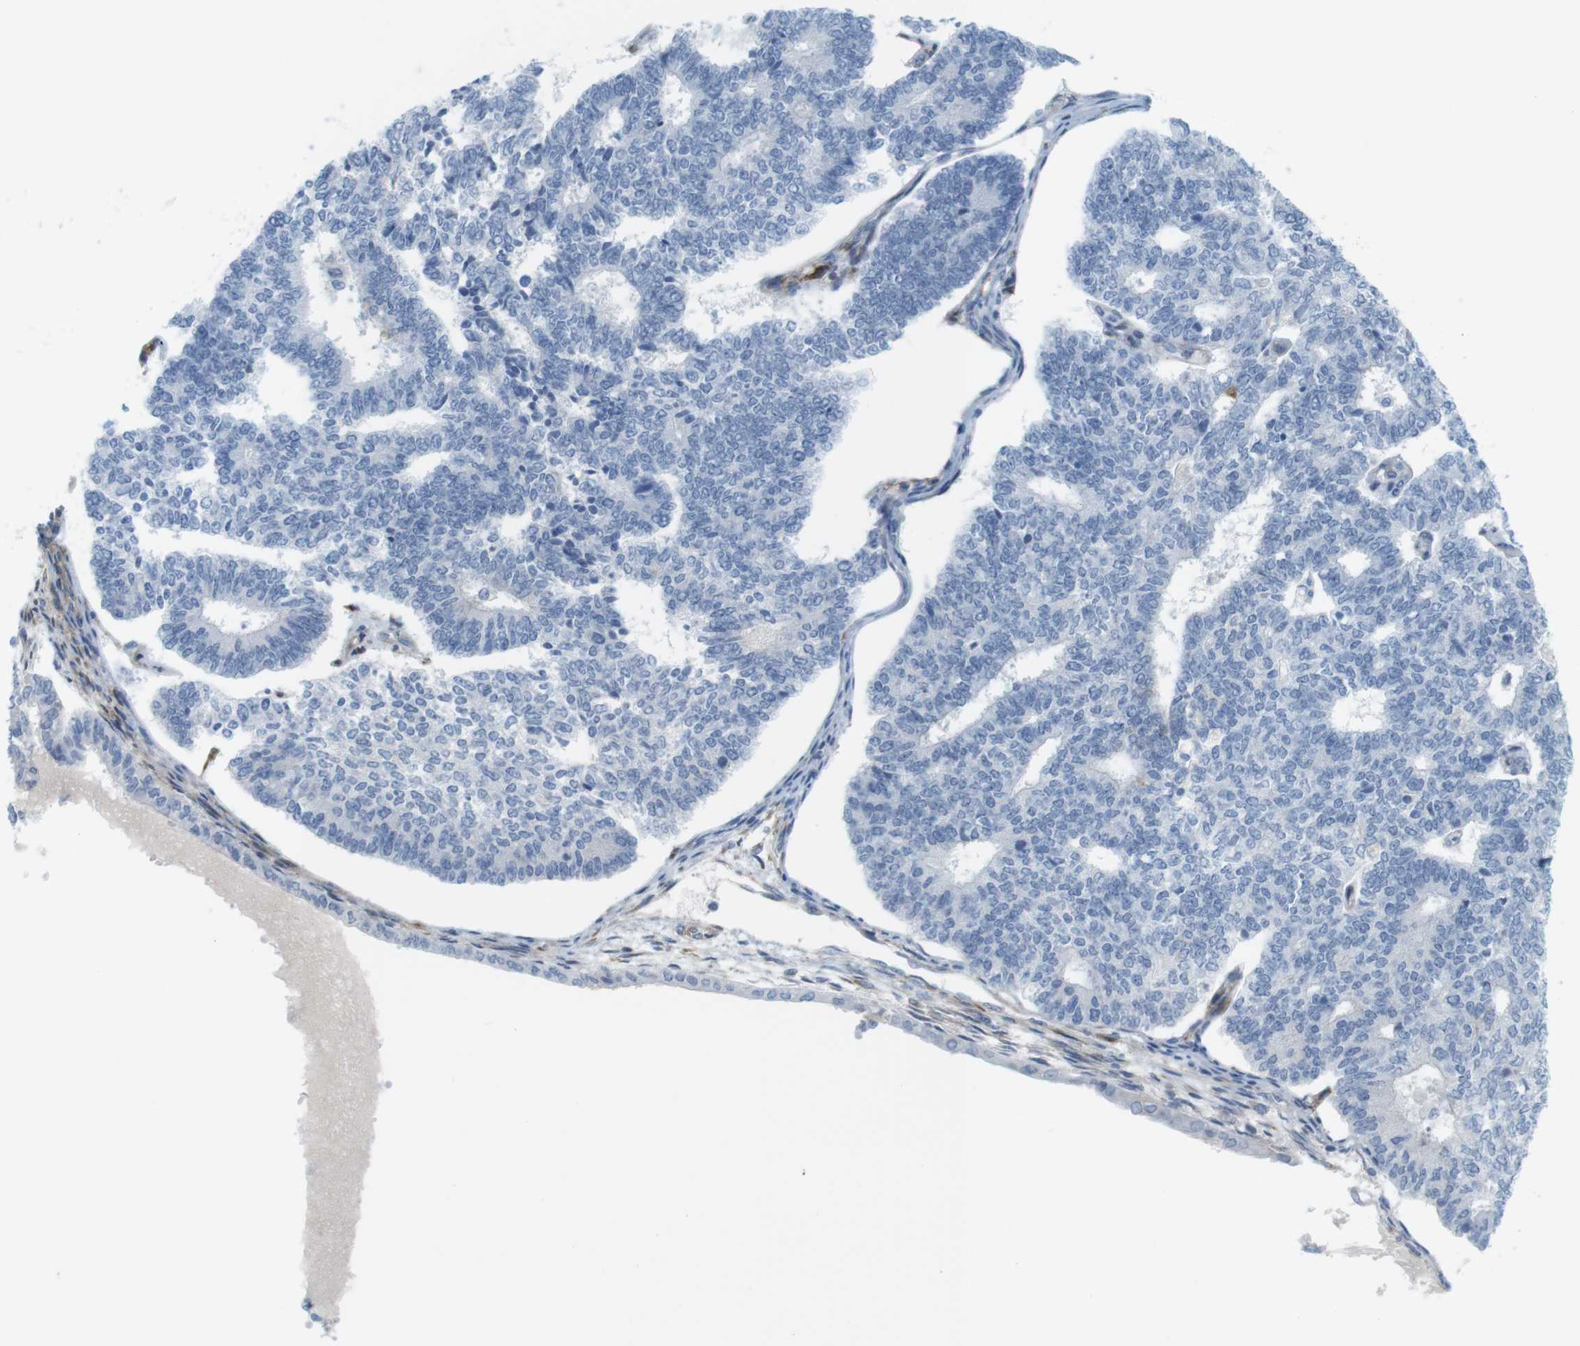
{"staining": {"intensity": "negative", "quantity": "none", "location": "none"}, "tissue": "endometrial cancer", "cell_type": "Tumor cells", "image_type": "cancer", "snomed": [{"axis": "morphology", "description": "Adenocarcinoma, NOS"}, {"axis": "topography", "description": "Endometrium"}], "caption": "Immunohistochemical staining of adenocarcinoma (endometrial) reveals no significant expression in tumor cells.", "gene": "F2R", "patient": {"sex": "female", "age": 70}}